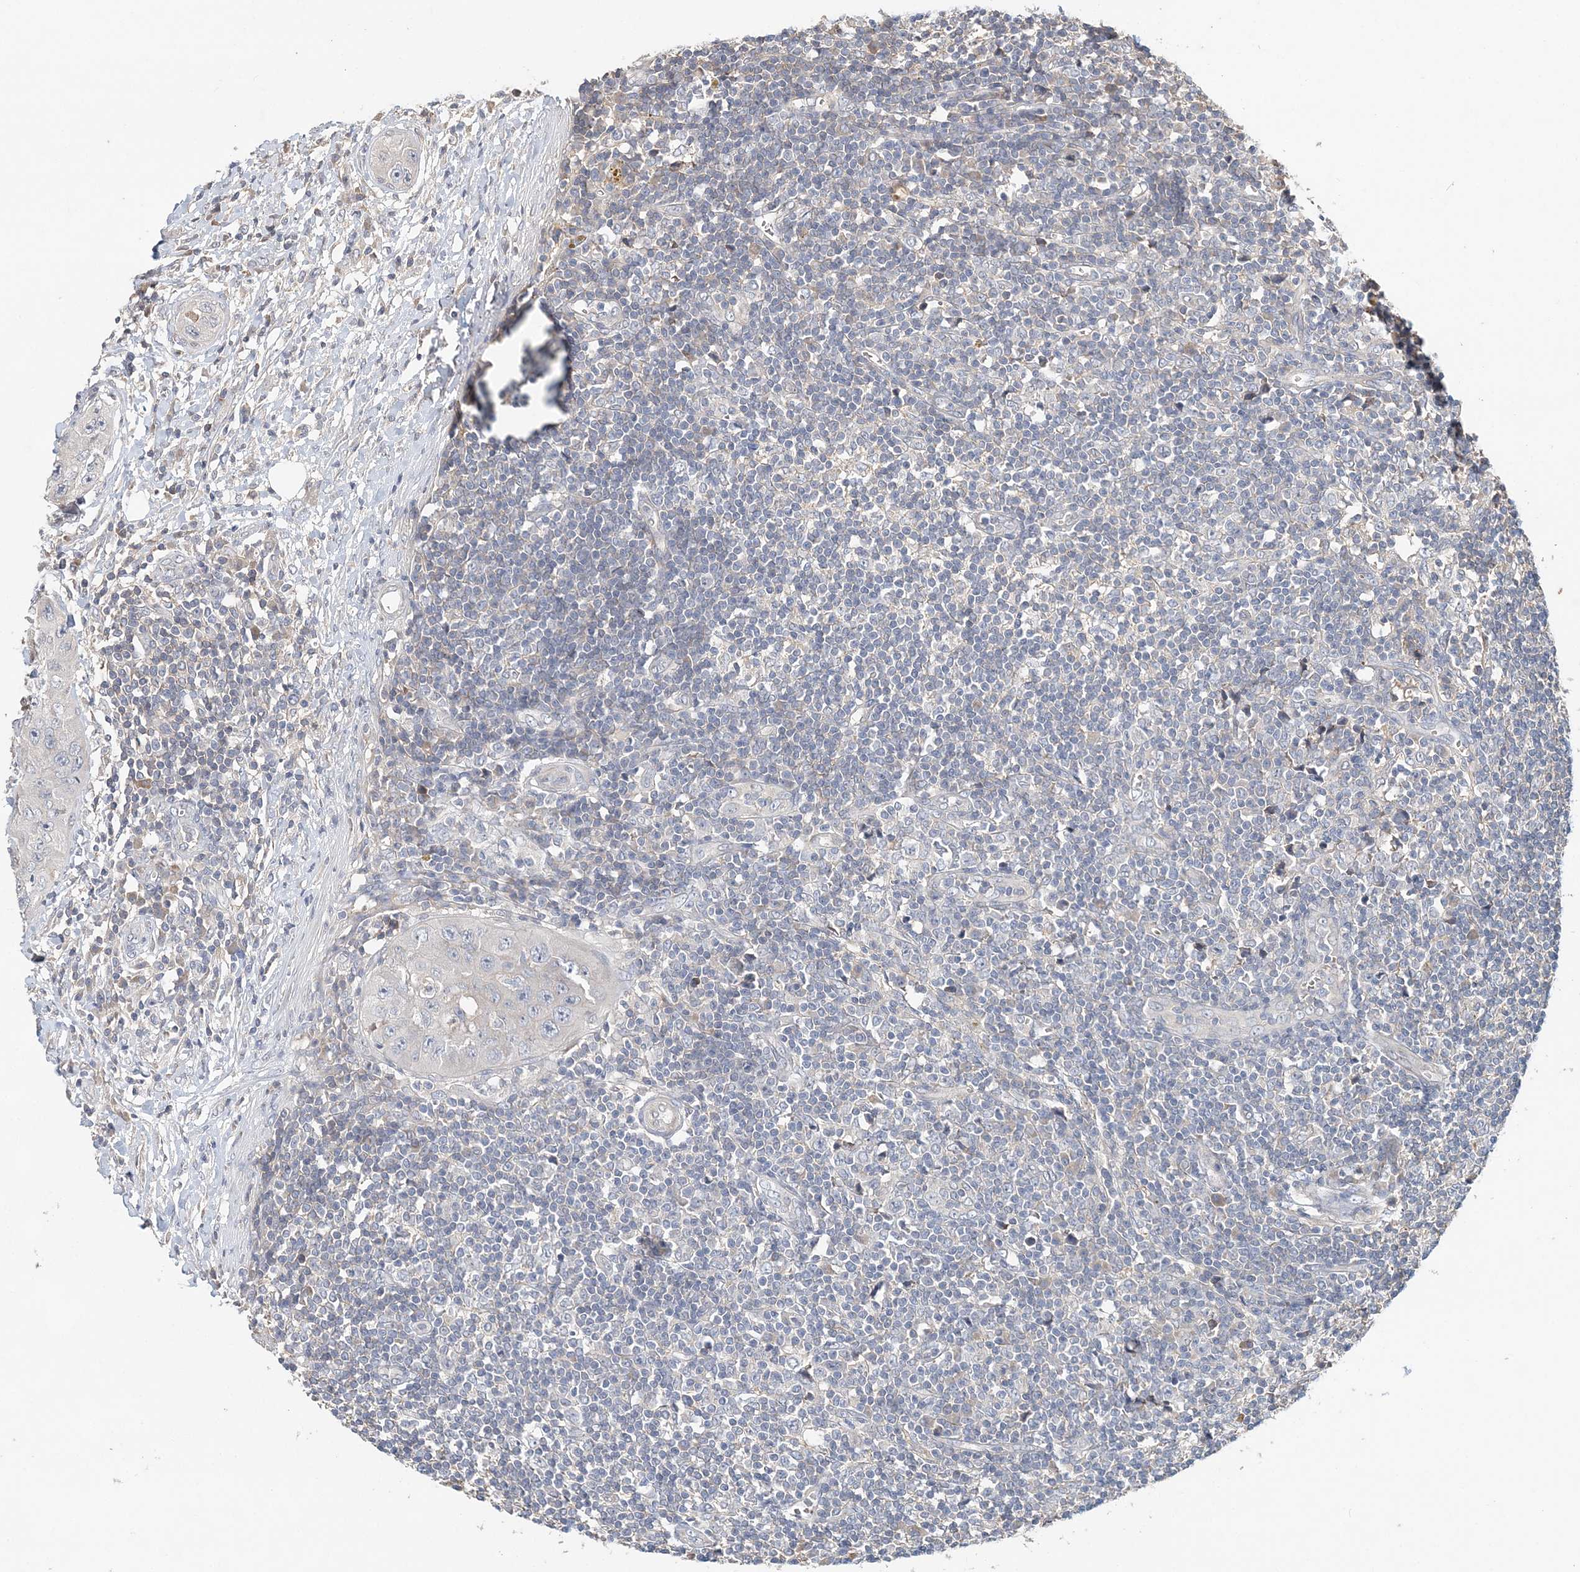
{"staining": {"intensity": "negative", "quantity": "none", "location": "none"}, "tissue": "lymph node", "cell_type": "Germinal center cells", "image_type": "normal", "snomed": [{"axis": "morphology", "description": "Normal tissue, NOS"}, {"axis": "morphology", "description": "Squamous cell carcinoma, metastatic, NOS"}, {"axis": "topography", "description": "Lymph node"}], "caption": "Immunohistochemistry (IHC) histopathology image of benign human lymph node stained for a protein (brown), which reveals no expression in germinal center cells.", "gene": "SYCP3", "patient": {"sex": "male", "age": 73}}